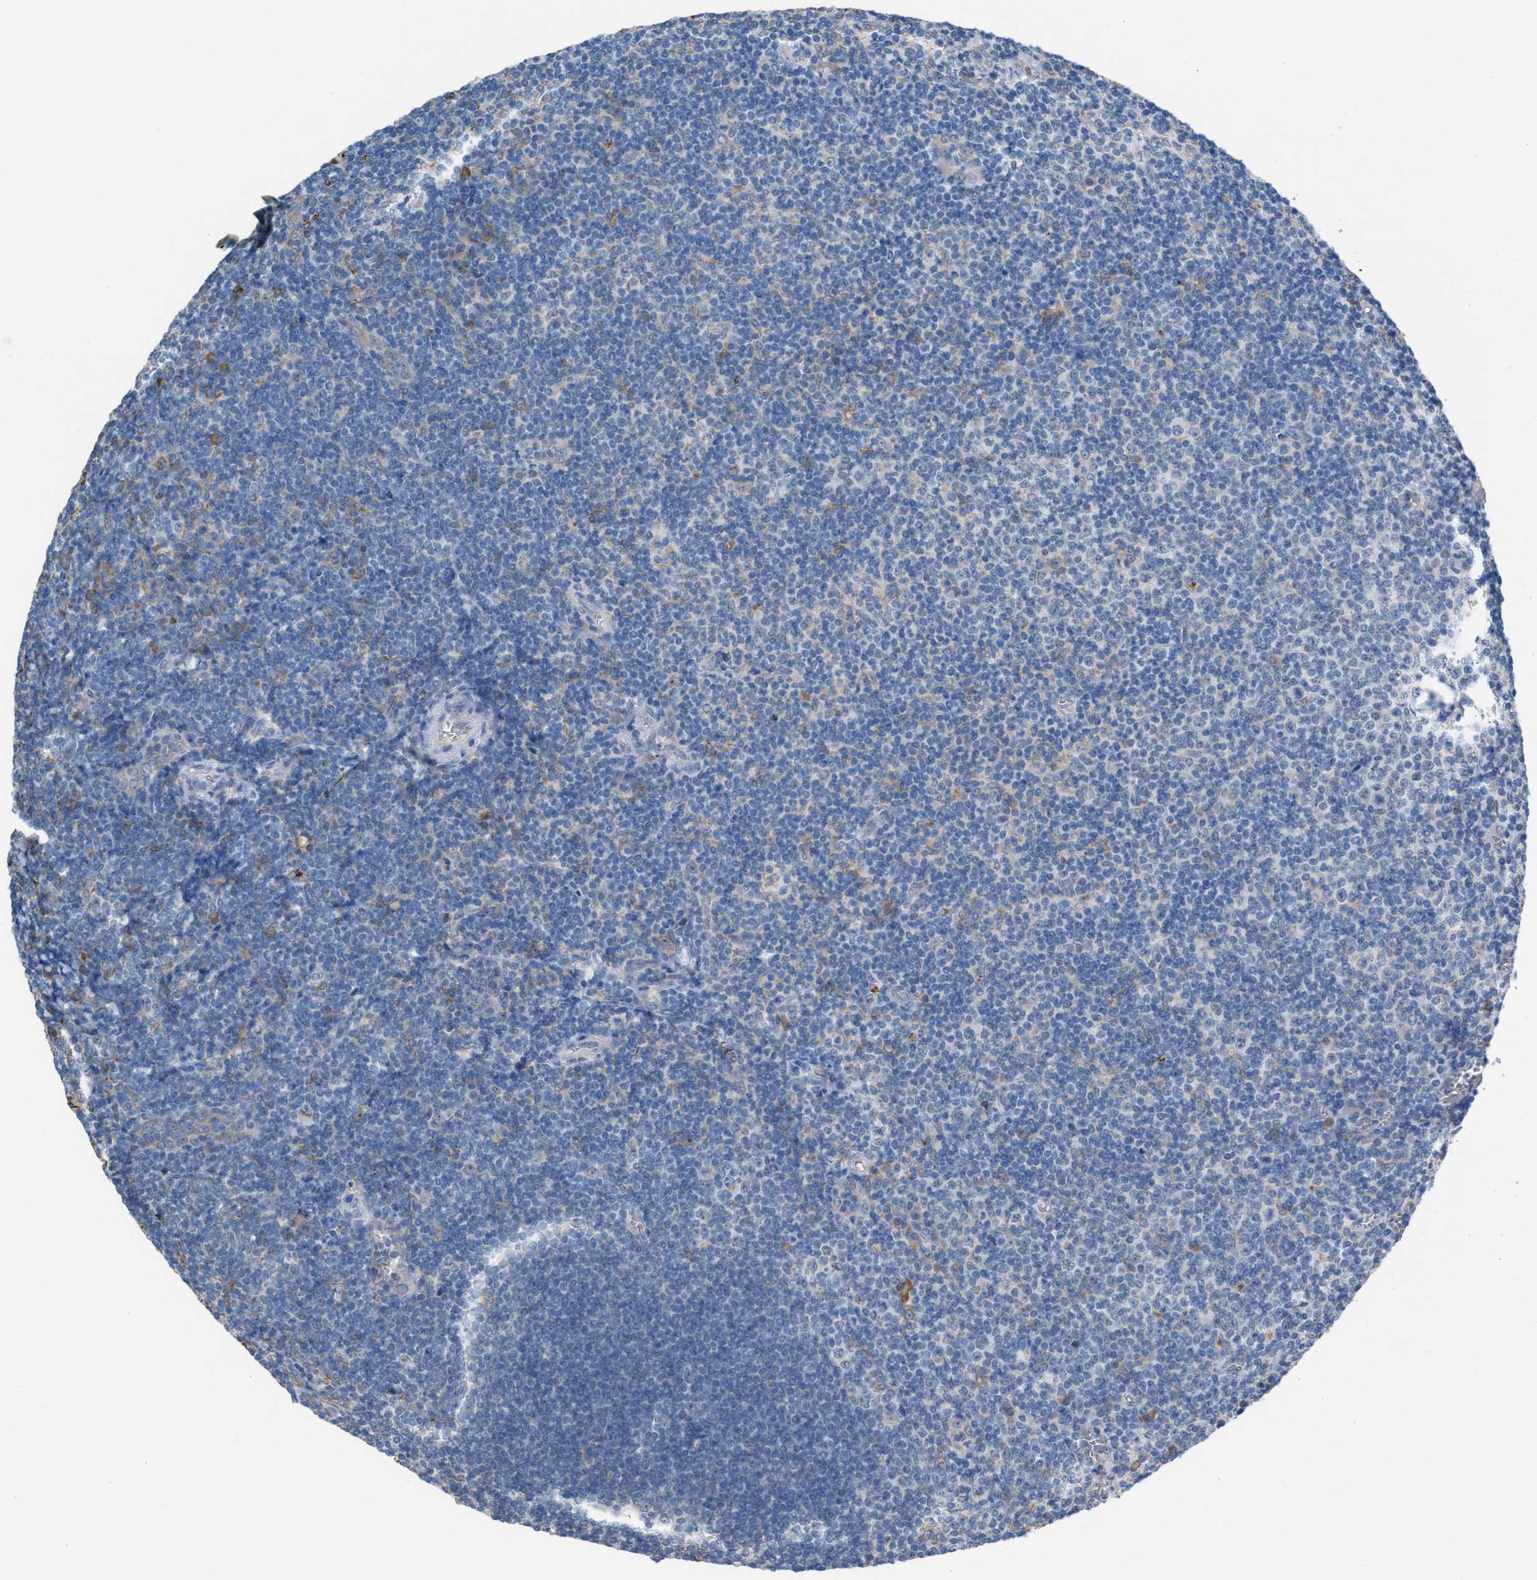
{"staining": {"intensity": "negative", "quantity": "none", "location": "none"}, "tissue": "tonsil", "cell_type": "Germinal center cells", "image_type": "normal", "snomed": [{"axis": "morphology", "description": "Normal tissue, NOS"}, {"axis": "topography", "description": "Tonsil"}], "caption": "Human tonsil stained for a protein using immunohistochemistry (IHC) exhibits no positivity in germinal center cells.", "gene": "CA3", "patient": {"sex": "male", "age": 37}}